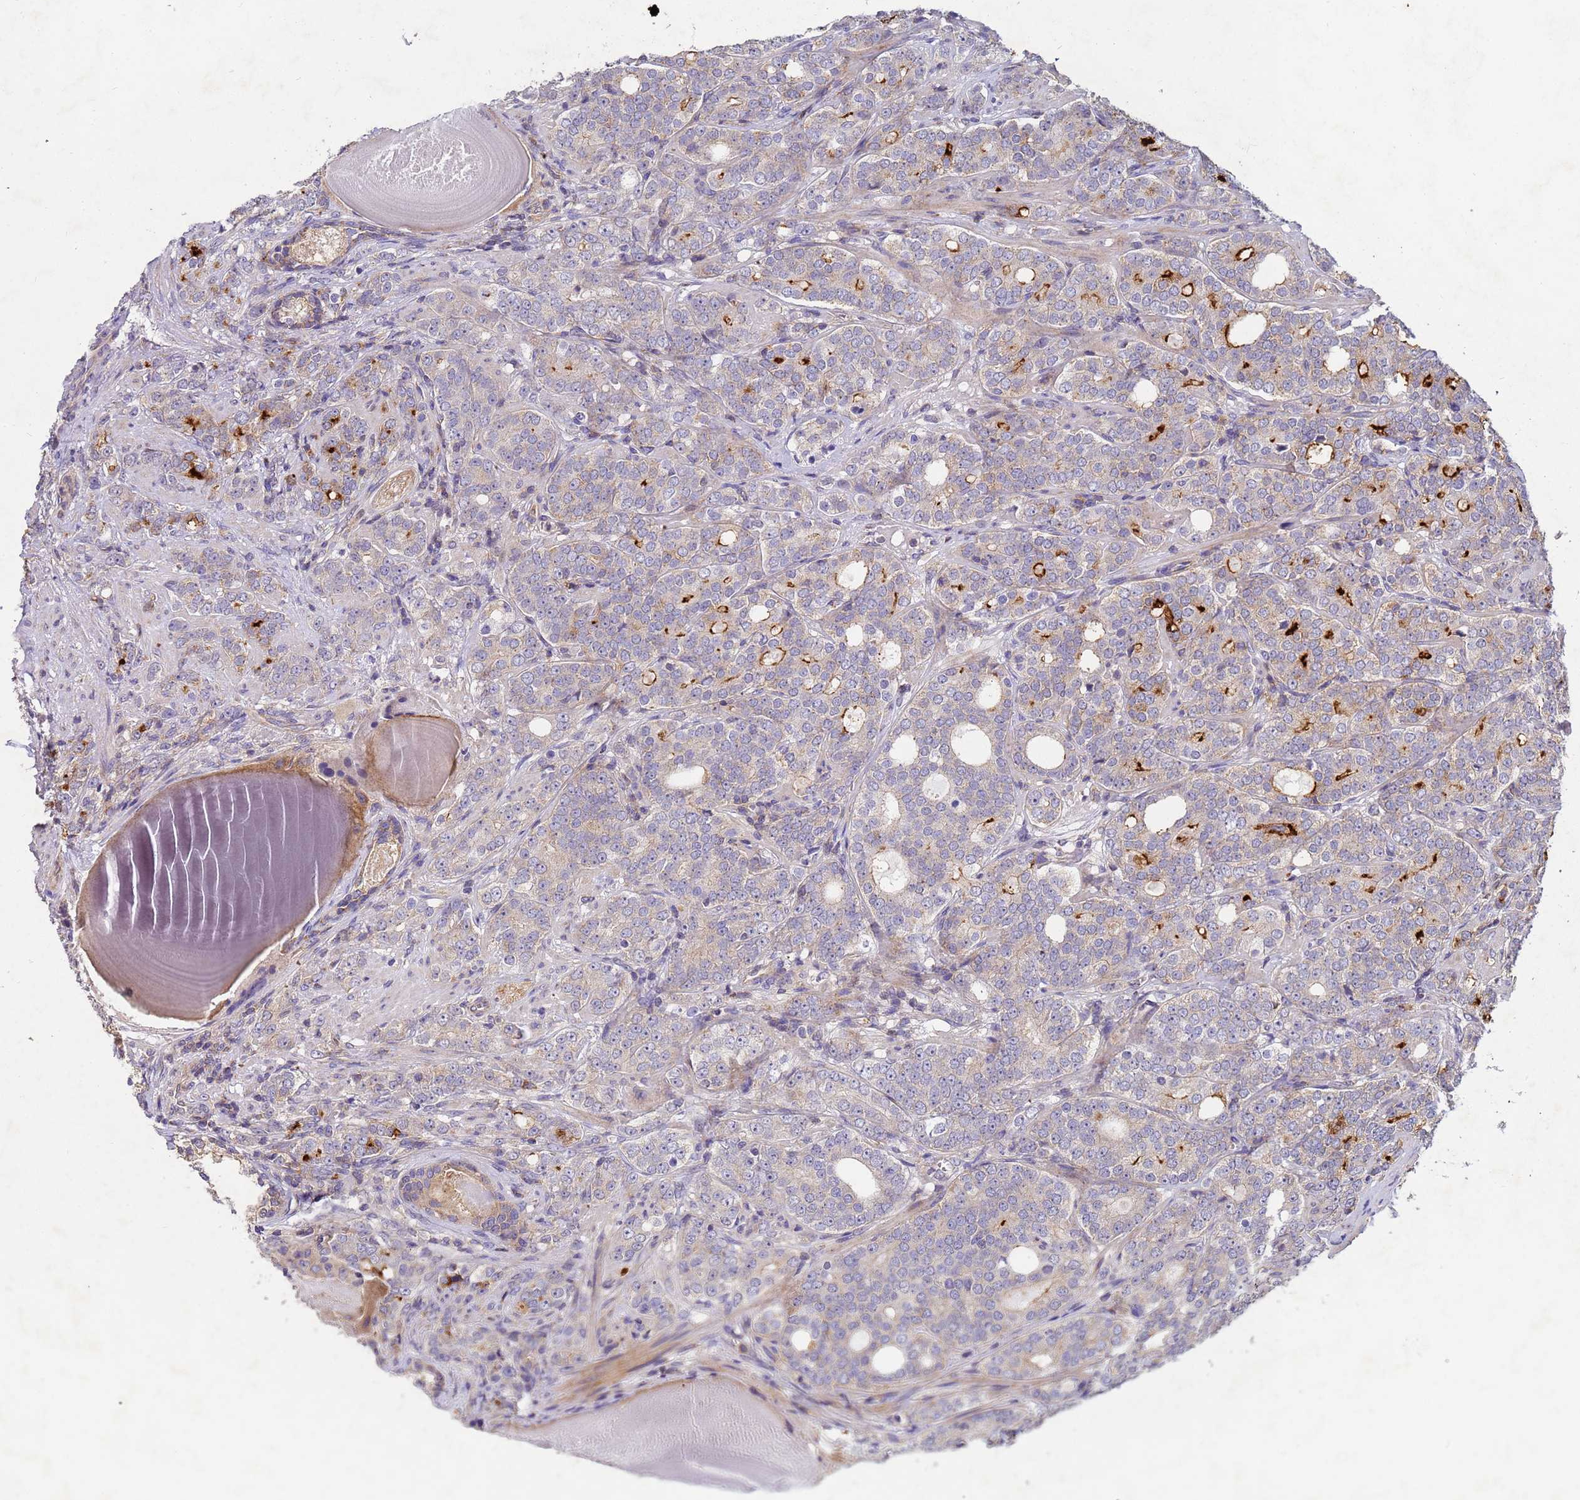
{"staining": {"intensity": "moderate", "quantity": "<25%", "location": "cytoplasmic/membranous"}, "tissue": "prostate cancer", "cell_type": "Tumor cells", "image_type": "cancer", "snomed": [{"axis": "morphology", "description": "Adenocarcinoma, High grade"}, {"axis": "topography", "description": "Prostate"}], "caption": "An immunohistochemistry photomicrograph of neoplastic tissue is shown. Protein staining in brown labels moderate cytoplasmic/membranous positivity in high-grade adenocarcinoma (prostate) within tumor cells.", "gene": "CDC34", "patient": {"sex": "male", "age": 64}}